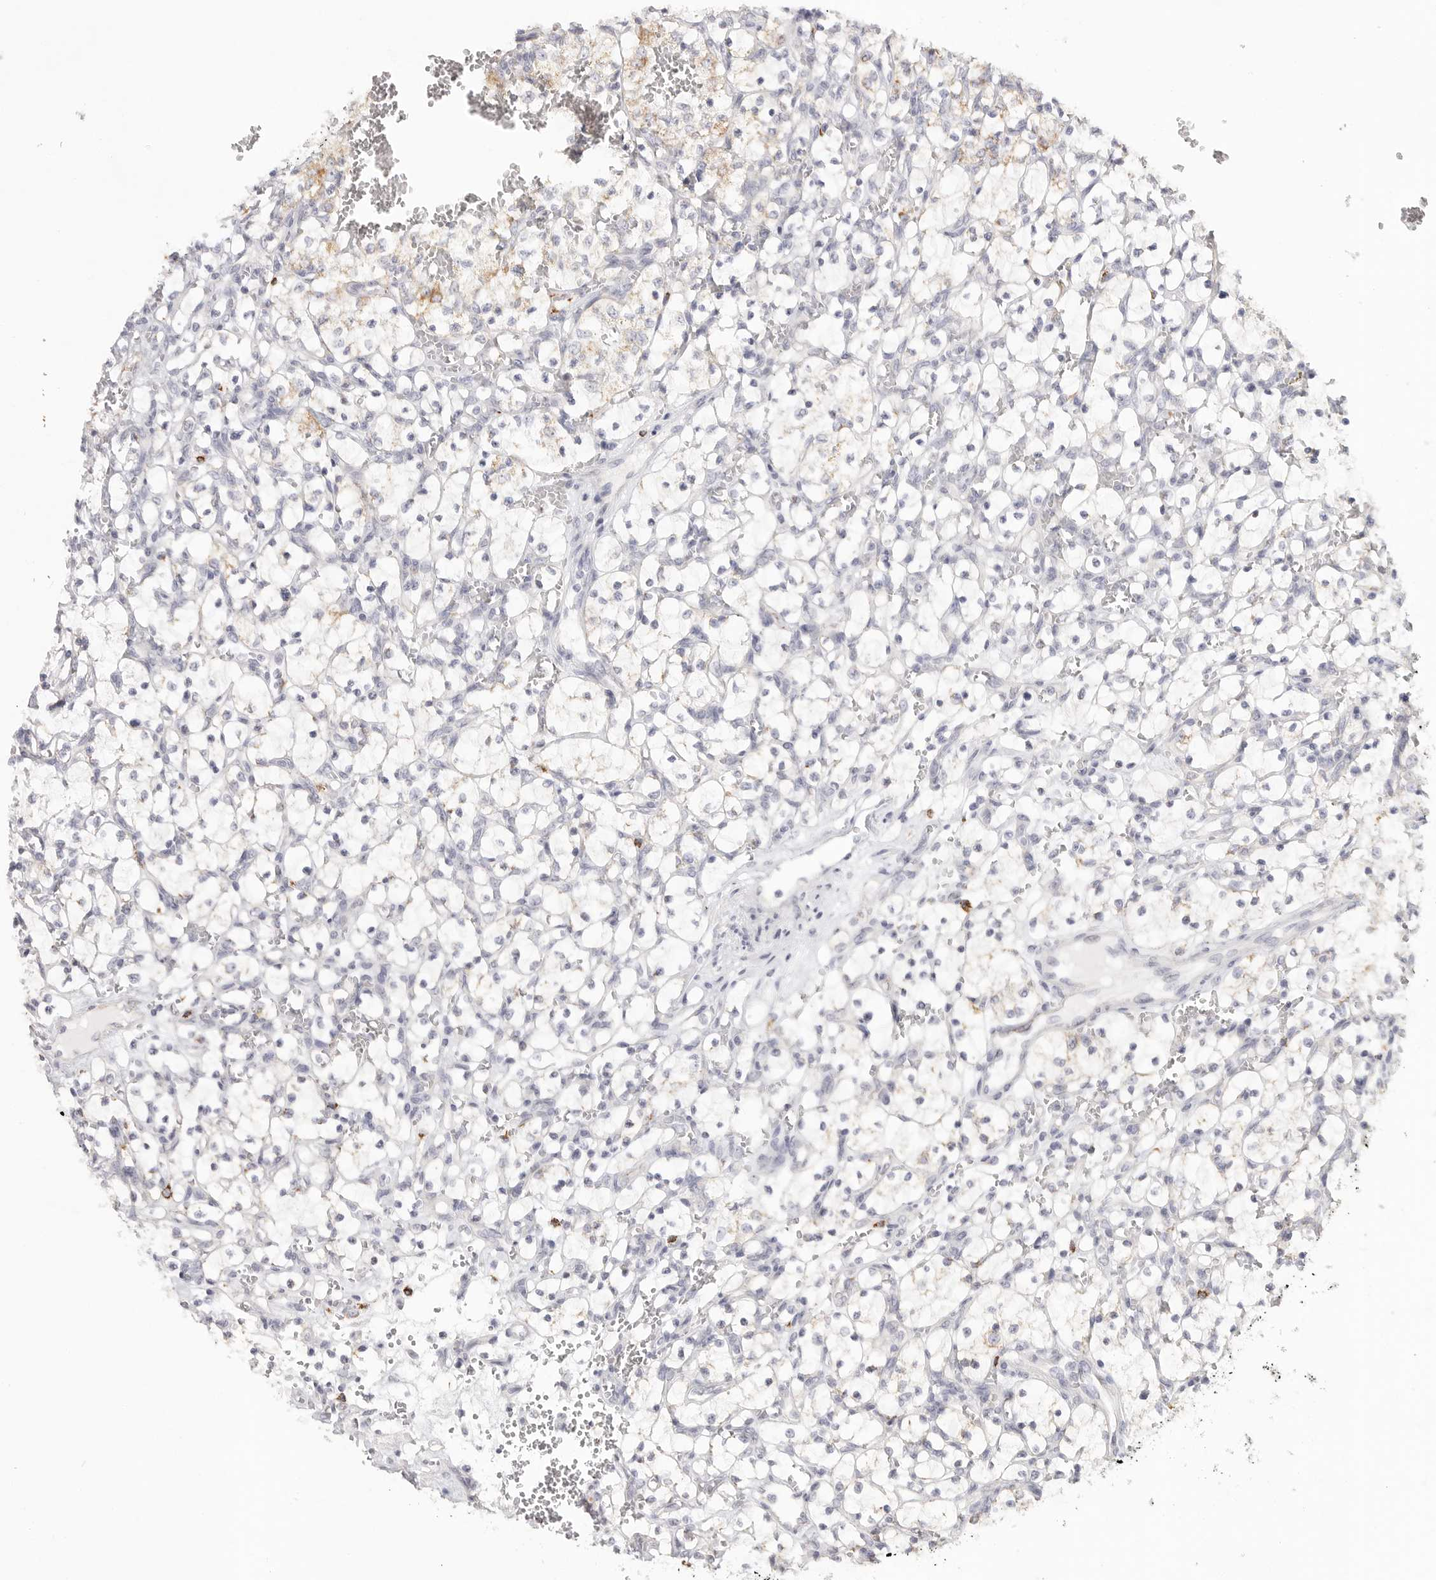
{"staining": {"intensity": "moderate", "quantity": "<25%", "location": "cytoplasmic/membranous"}, "tissue": "renal cancer", "cell_type": "Tumor cells", "image_type": "cancer", "snomed": [{"axis": "morphology", "description": "Adenocarcinoma, NOS"}, {"axis": "topography", "description": "Kidney"}], "caption": "Renal adenocarcinoma stained with immunohistochemistry exhibits moderate cytoplasmic/membranous positivity in about <25% of tumor cells. Nuclei are stained in blue.", "gene": "ELP3", "patient": {"sex": "female", "age": 69}}